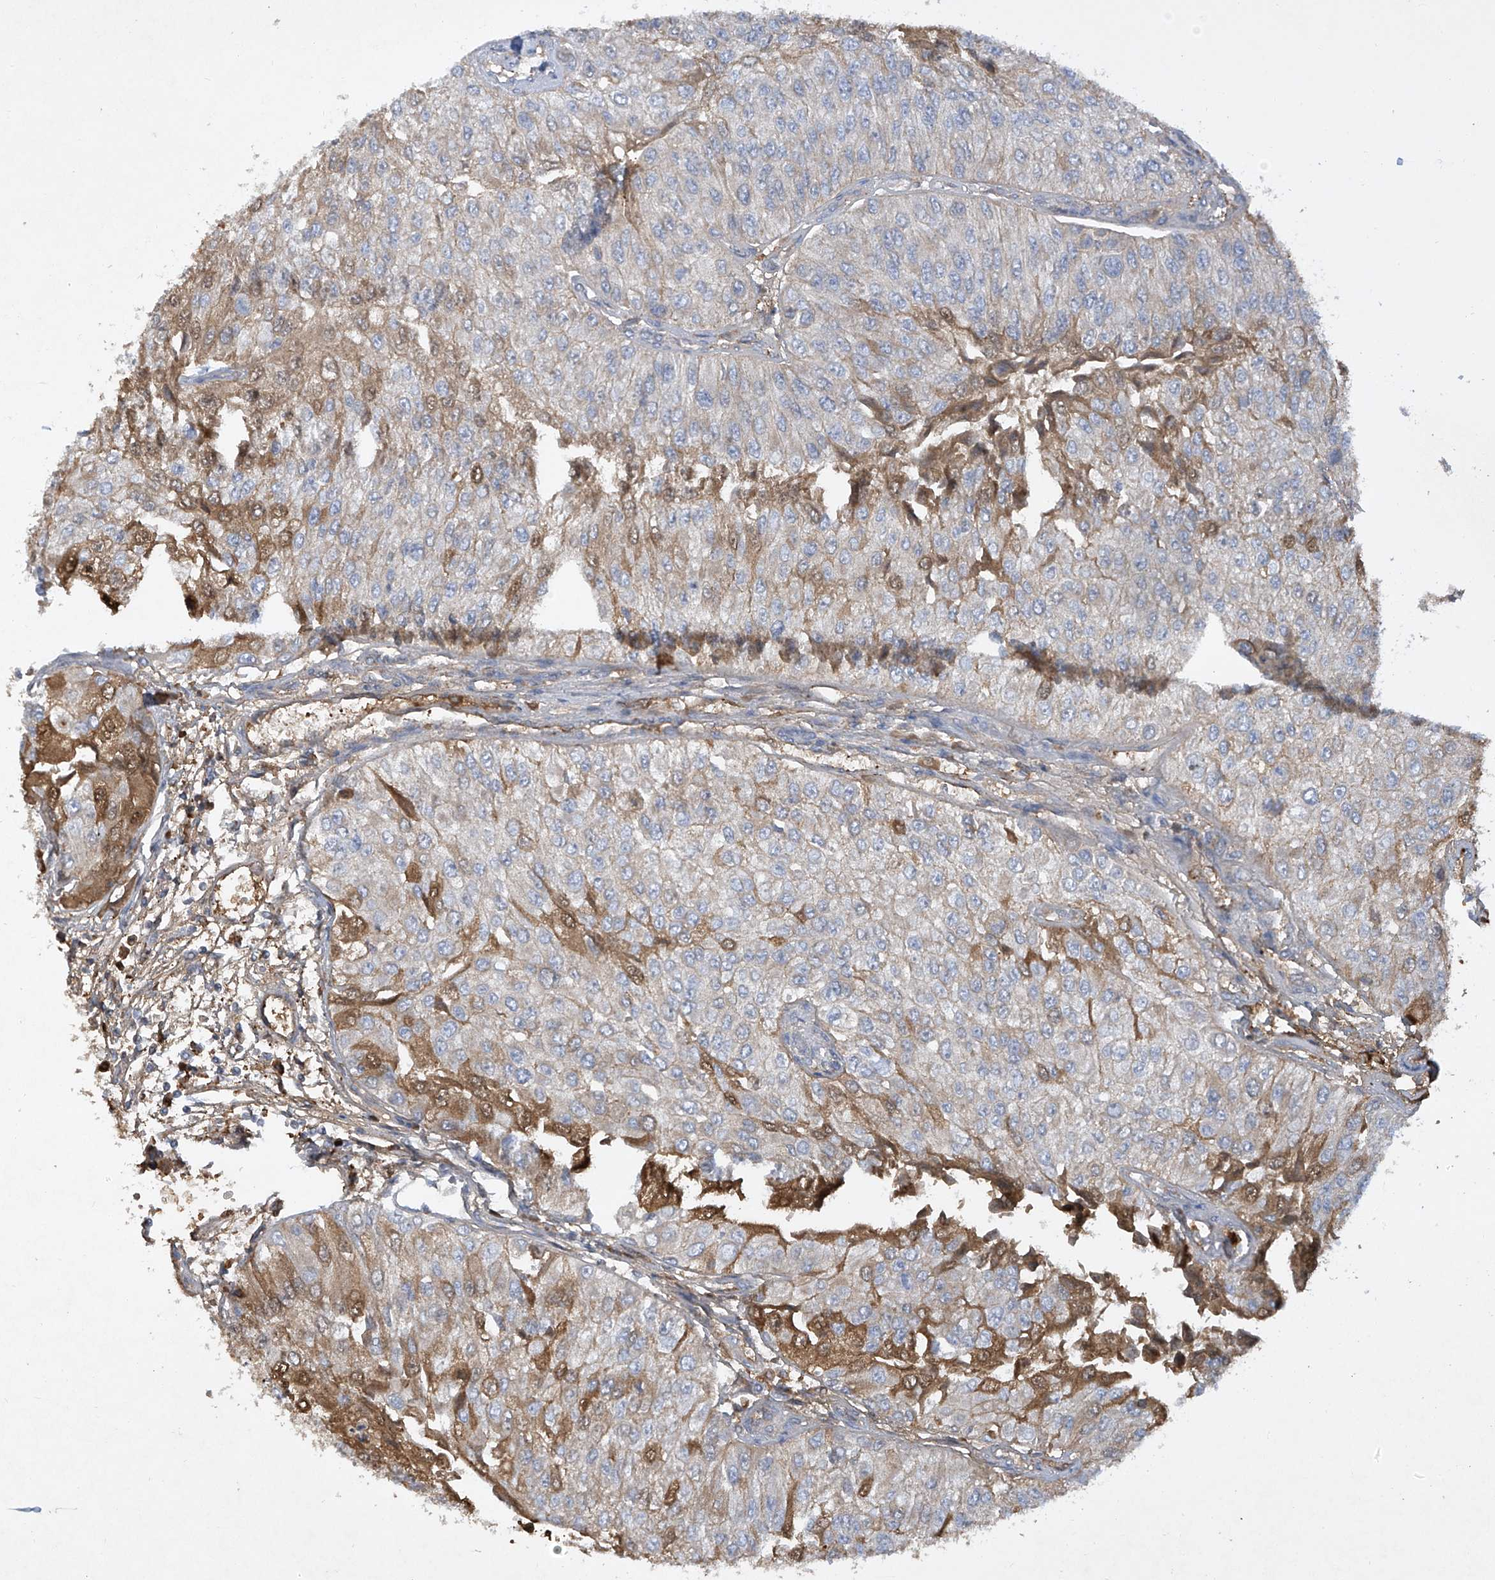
{"staining": {"intensity": "moderate", "quantity": "<25%", "location": "cytoplasmic/membranous,nuclear"}, "tissue": "urothelial cancer", "cell_type": "Tumor cells", "image_type": "cancer", "snomed": [{"axis": "morphology", "description": "Urothelial carcinoma, High grade"}, {"axis": "topography", "description": "Kidney"}, {"axis": "topography", "description": "Urinary bladder"}], "caption": "A brown stain highlights moderate cytoplasmic/membranous and nuclear staining of a protein in urothelial cancer tumor cells. (DAB (3,3'-diaminobenzidine) = brown stain, brightfield microscopy at high magnification).", "gene": "HAS3", "patient": {"sex": "male", "age": 77}}